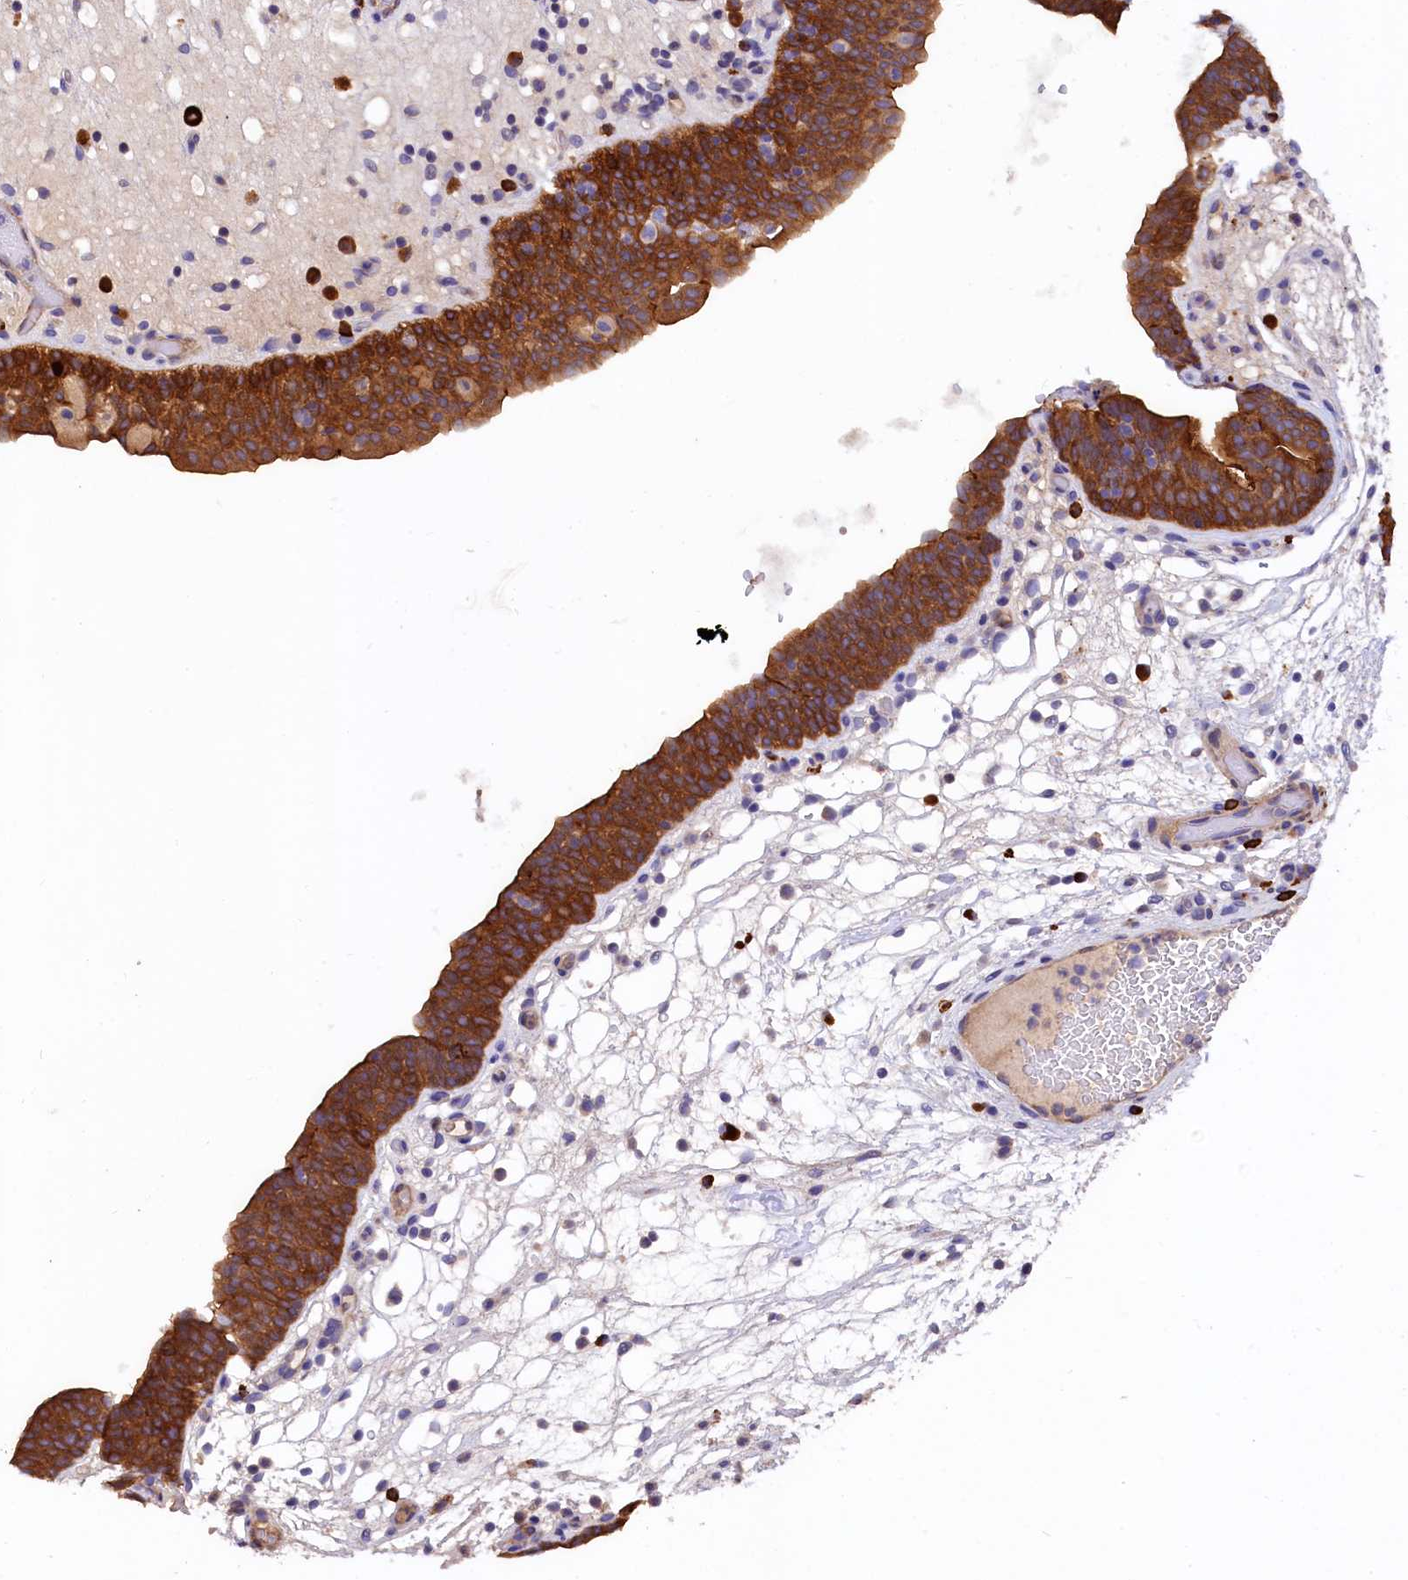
{"staining": {"intensity": "strong", "quantity": ">75%", "location": "cytoplasmic/membranous"}, "tissue": "urinary bladder", "cell_type": "Urothelial cells", "image_type": "normal", "snomed": [{"axis": "morphology", "description": "Normal tissue, NOS"}, {"axis": "topography", "description": "Urinary bladder"}], "caption": "Urothelial cells reveal high levels of strong cytoplasmic/membranous expression in about >75% of cells in benign urinary bladder.", "gene": "EPS8L2", "patient": {"sex": "male", "age": 71}}